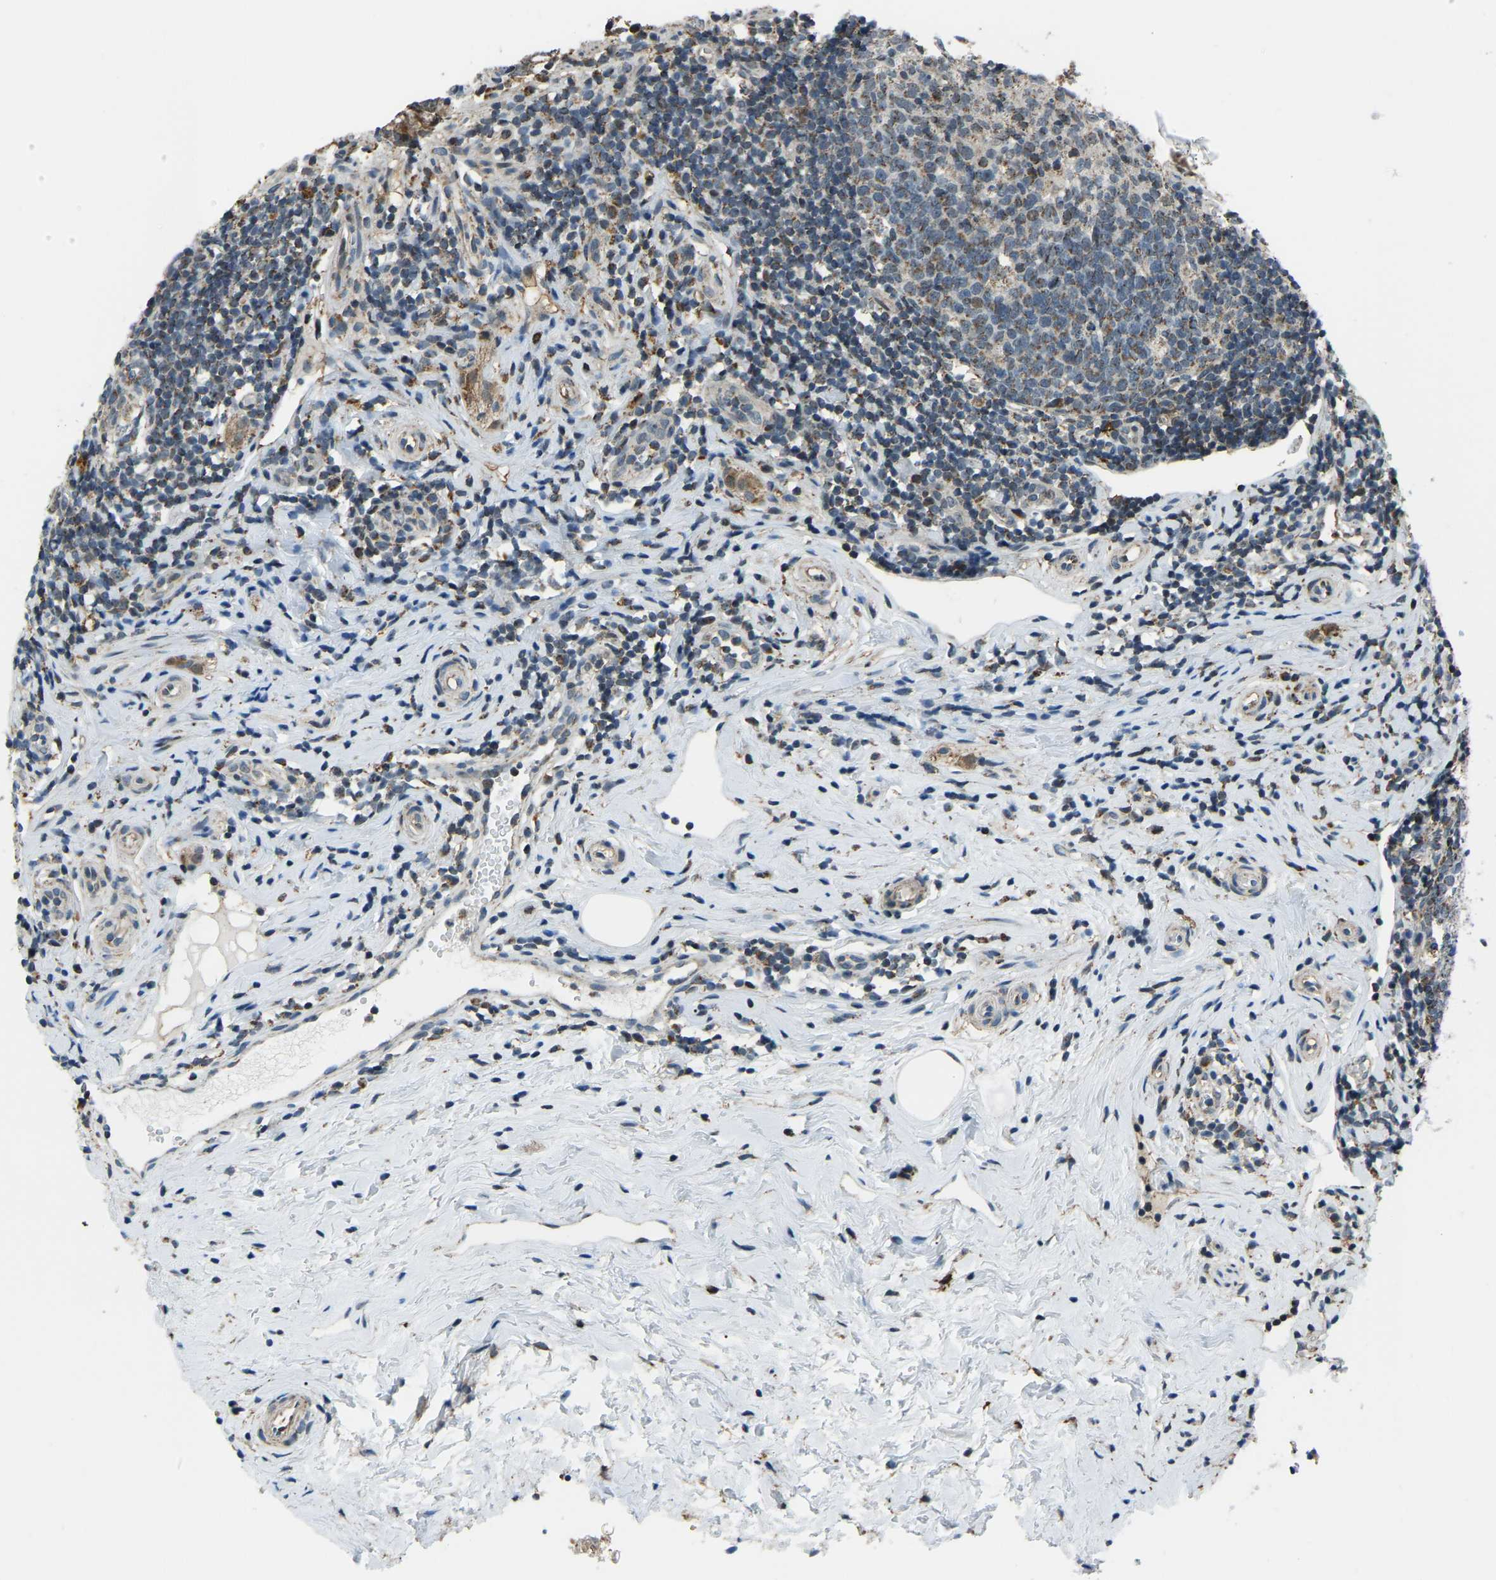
{"staining": {"intensity": "moderate", "quantity": ">75%", "location": "cytoplasmic/membranous"}, "tissue": "appendix", "cell_type": "Glandular cells", "image_type": "normal", "snomed": [{"axis": "morphology", "description": "Normal tissue, NOS"}, {"axis": "topography", "description": "Appendix"}], "caption": "Appendix stained with DAB IHC demonstrates medium levels of moderate cytoplasmic/membranous positivity in about >75% of glandular cells.", "gene": "RBM33", "patient": {"sex": "female", "age": 20}}